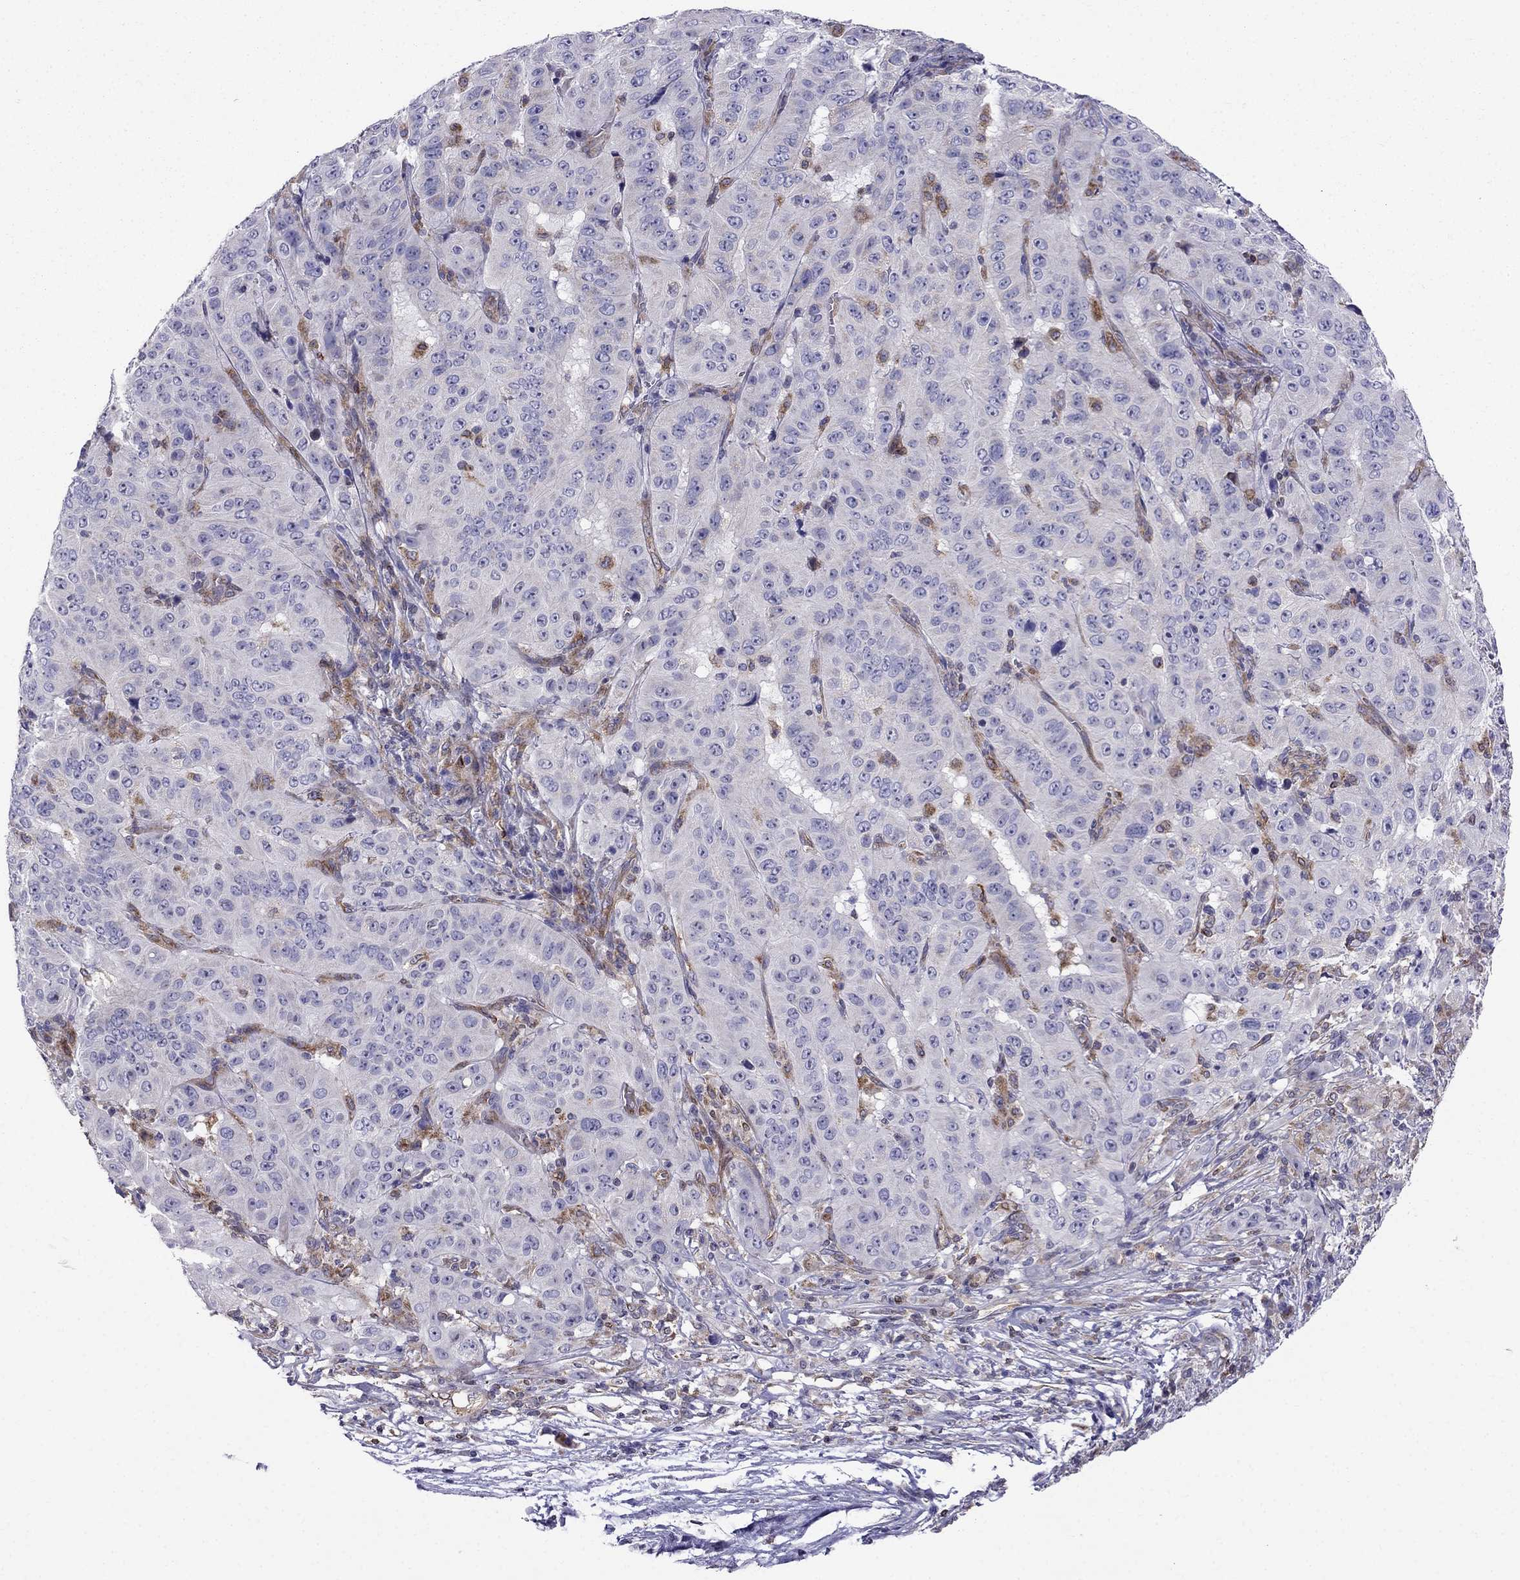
{"staining": {"intensity": "negative", "quantity": "none", "location": "none"}, "tissue": "pancreatic cancer", "cell_type": "Tumor cells", "image_type": "cancer", "snomed": [{"axis": "morphology", "description": "Adenocarcinoma, NOS"}, {"axis": "topography", "description": "Pancreas"}], "caption": "IHC micrograph of neoplastic tissue: human pancreatic cancer stained with DAB (3,3'-diaminobenzidine) exhibits no significant protein expression in tumor cells.", "gene": "GNAL", "patient": {"sex": "male", "age": 63}}